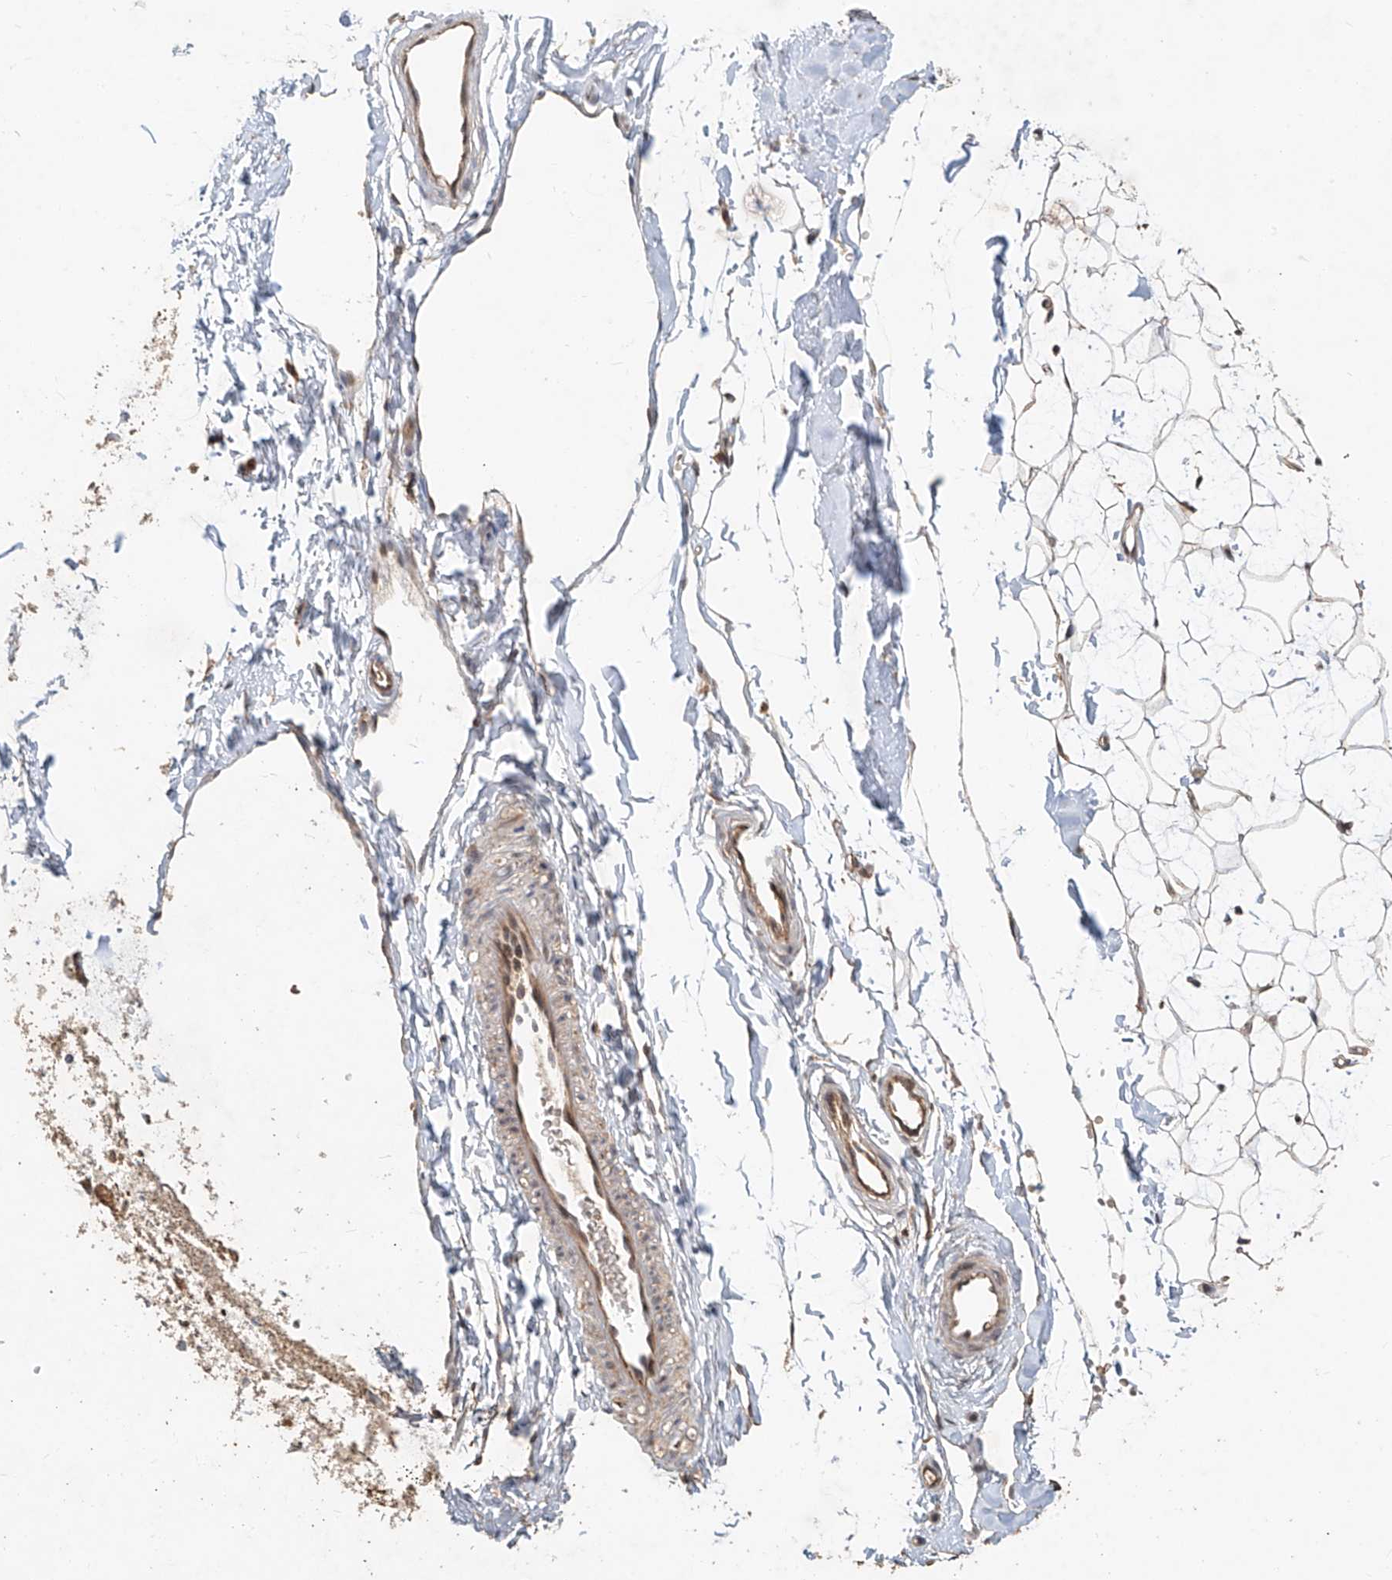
{"staining": {"intensity": "weak", "quantity": ">75%", "location": "cytoplasmic/membranous"}, "tissue": "adipose tissue", "cell_type": "Adipocytes", "image_type": "normal", "snomed": [{"axis": "morphology", "description": "Normal tissue, NOS"}, {"axis": "topography", "description": "Breast"}], "caption": "Immunohistochemistry staining of benign adipose tissue, which reveals low levels of weak cytoplasmic/membranous positivity in about >75% of adipocytes indicating weak cytoplasmic/membranous protein staining. The staining was performed using DAB (3,3'-diaminobenzidine) (brown) for protein detection and nuclei were counterstained in hematoxylin (blue).", "gene": "TMEM61", "patient": {"sex": "female", "age": 23}}